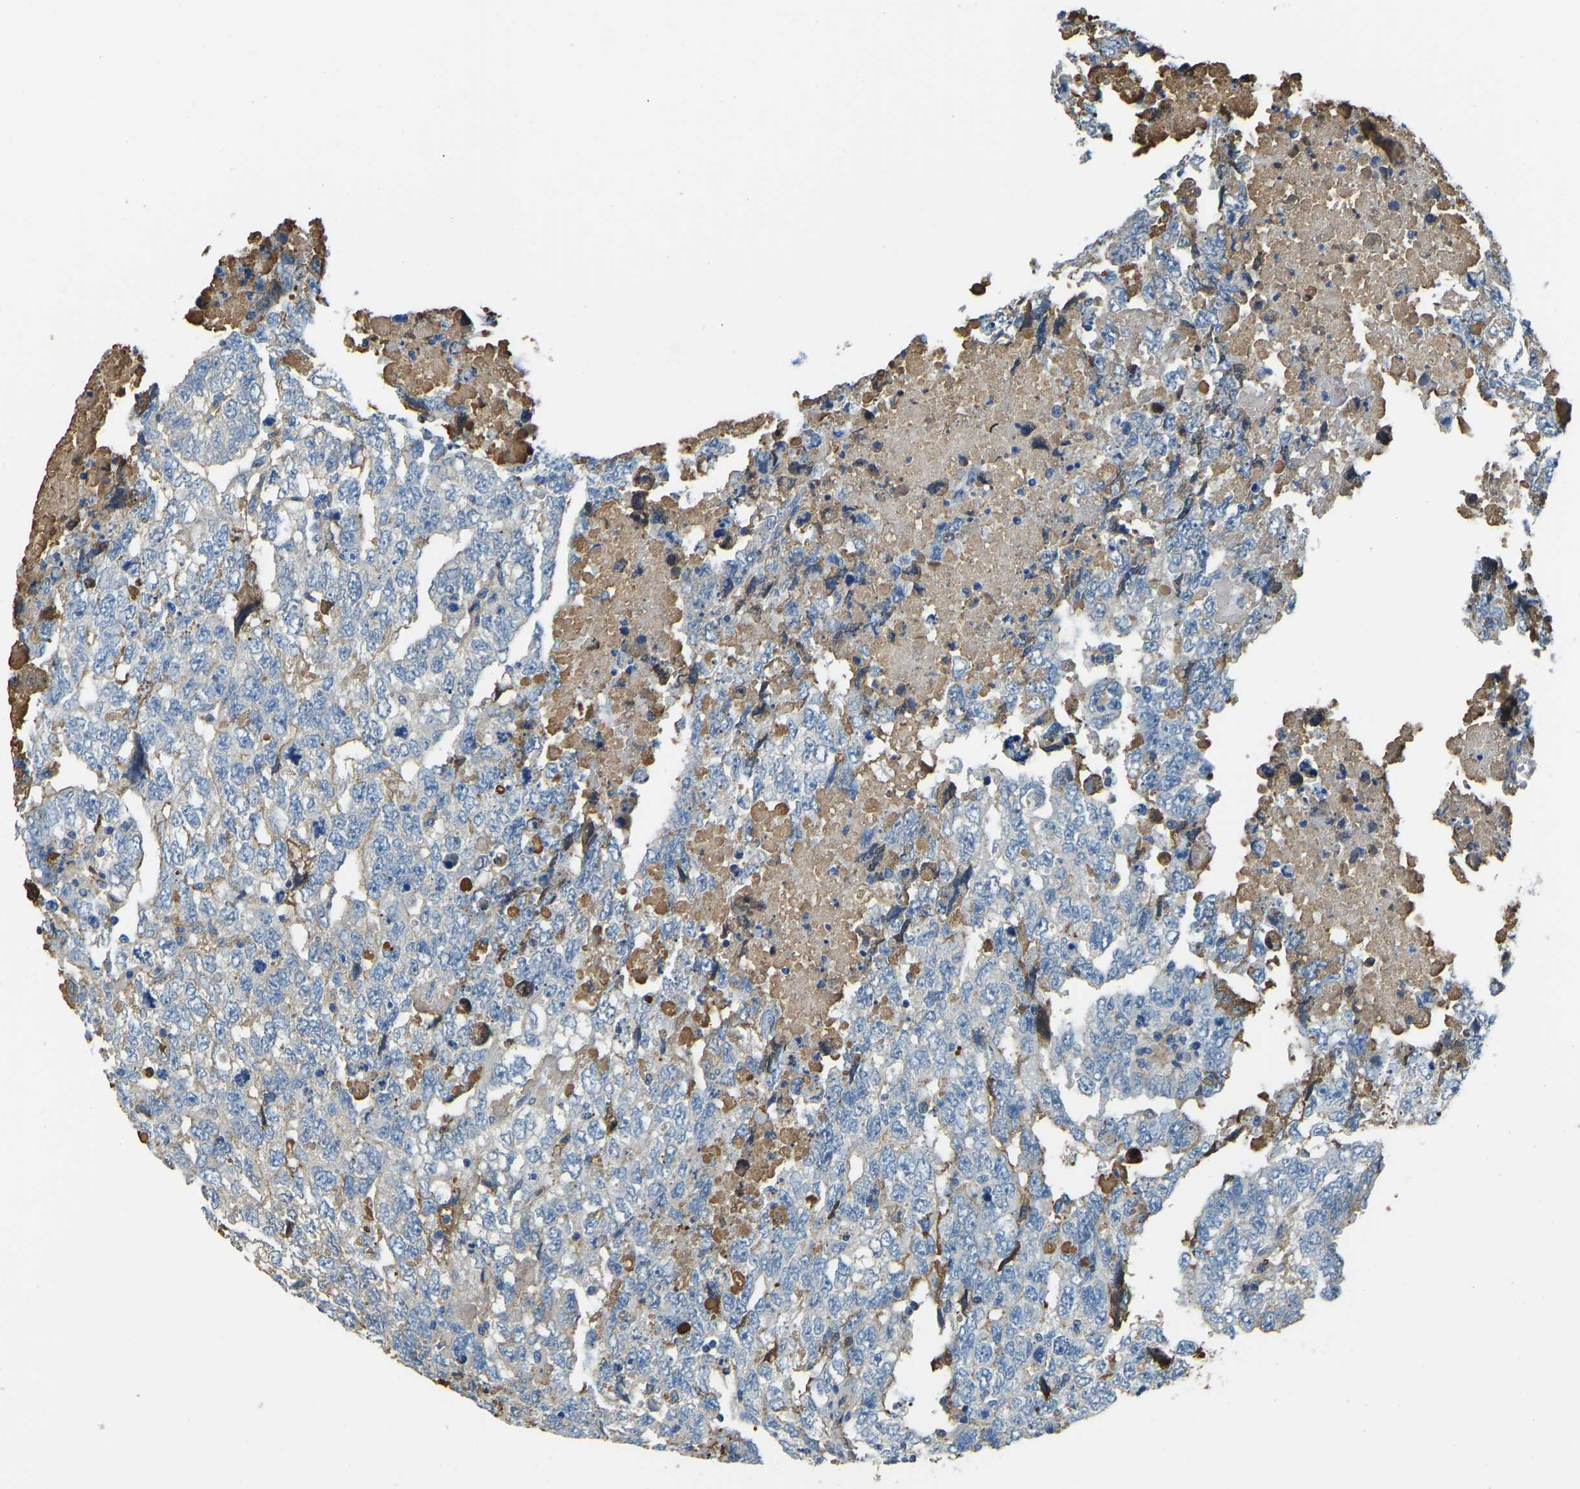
{"staining": {"intensity": "negative", "quantity": "none", "location": "none"}, "tissue": "testis cancer", "cell_type": "Tumor cells", "image_type": "cancer", "snomed": [{"axis": "morphology", "description": "Carcinoma, Embryonal, NOS"}, {"axis": "topography", "description": "Testis"}], "caption": "High magnification brightfield microscopy of testis cancer stained with DAB (brown) and counterstained with hematoxylin (blue): tumor cells show no significant expression.", "gene": "THBS4", "patient": {"sex": "male", "age": 36}}